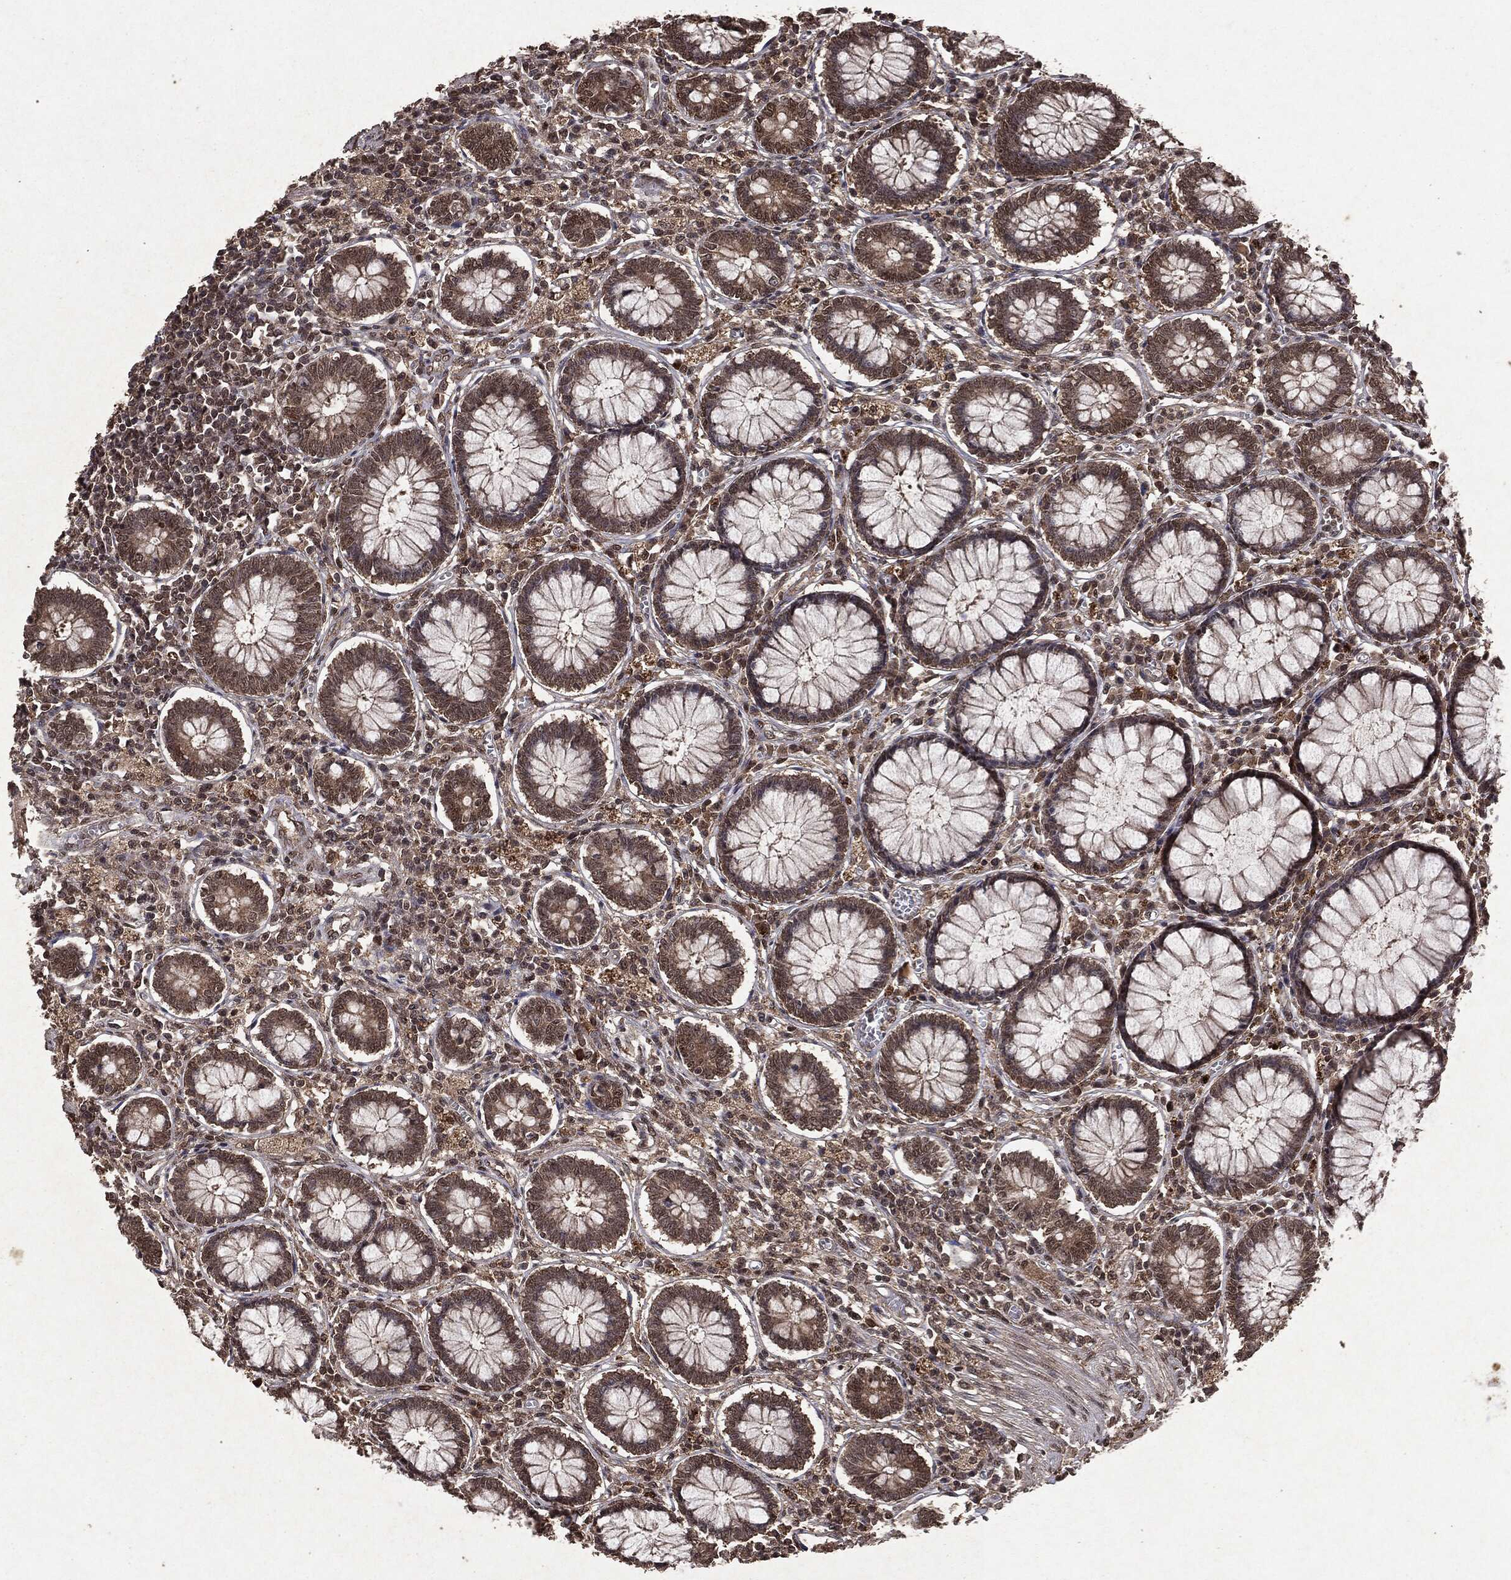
{"staining": {"intensity": "moderate", "quantity": "<25%", "location": "nuclear"}, "tissue": "colon", "cell_type": "Endothelial cells", "image_type": "normal", "snomed": [{"axis": "morphology", "description": "Normal tissue, NOS"}, {"axis": "topography", "description": "Colon"}], "caption": "The immunohistochemical stain labels moderate nuclear expression in endothelial cells of unremarkable colon. The staining was performed using DAB (3,3'-diaminobenzidine) to visualize the protein expression in brown, while the nuclei were stained in blue with hematoxylin (Magnification: 20x).", "gene": "PEBP1", "patient": {"sex": "male", "age": 65}}